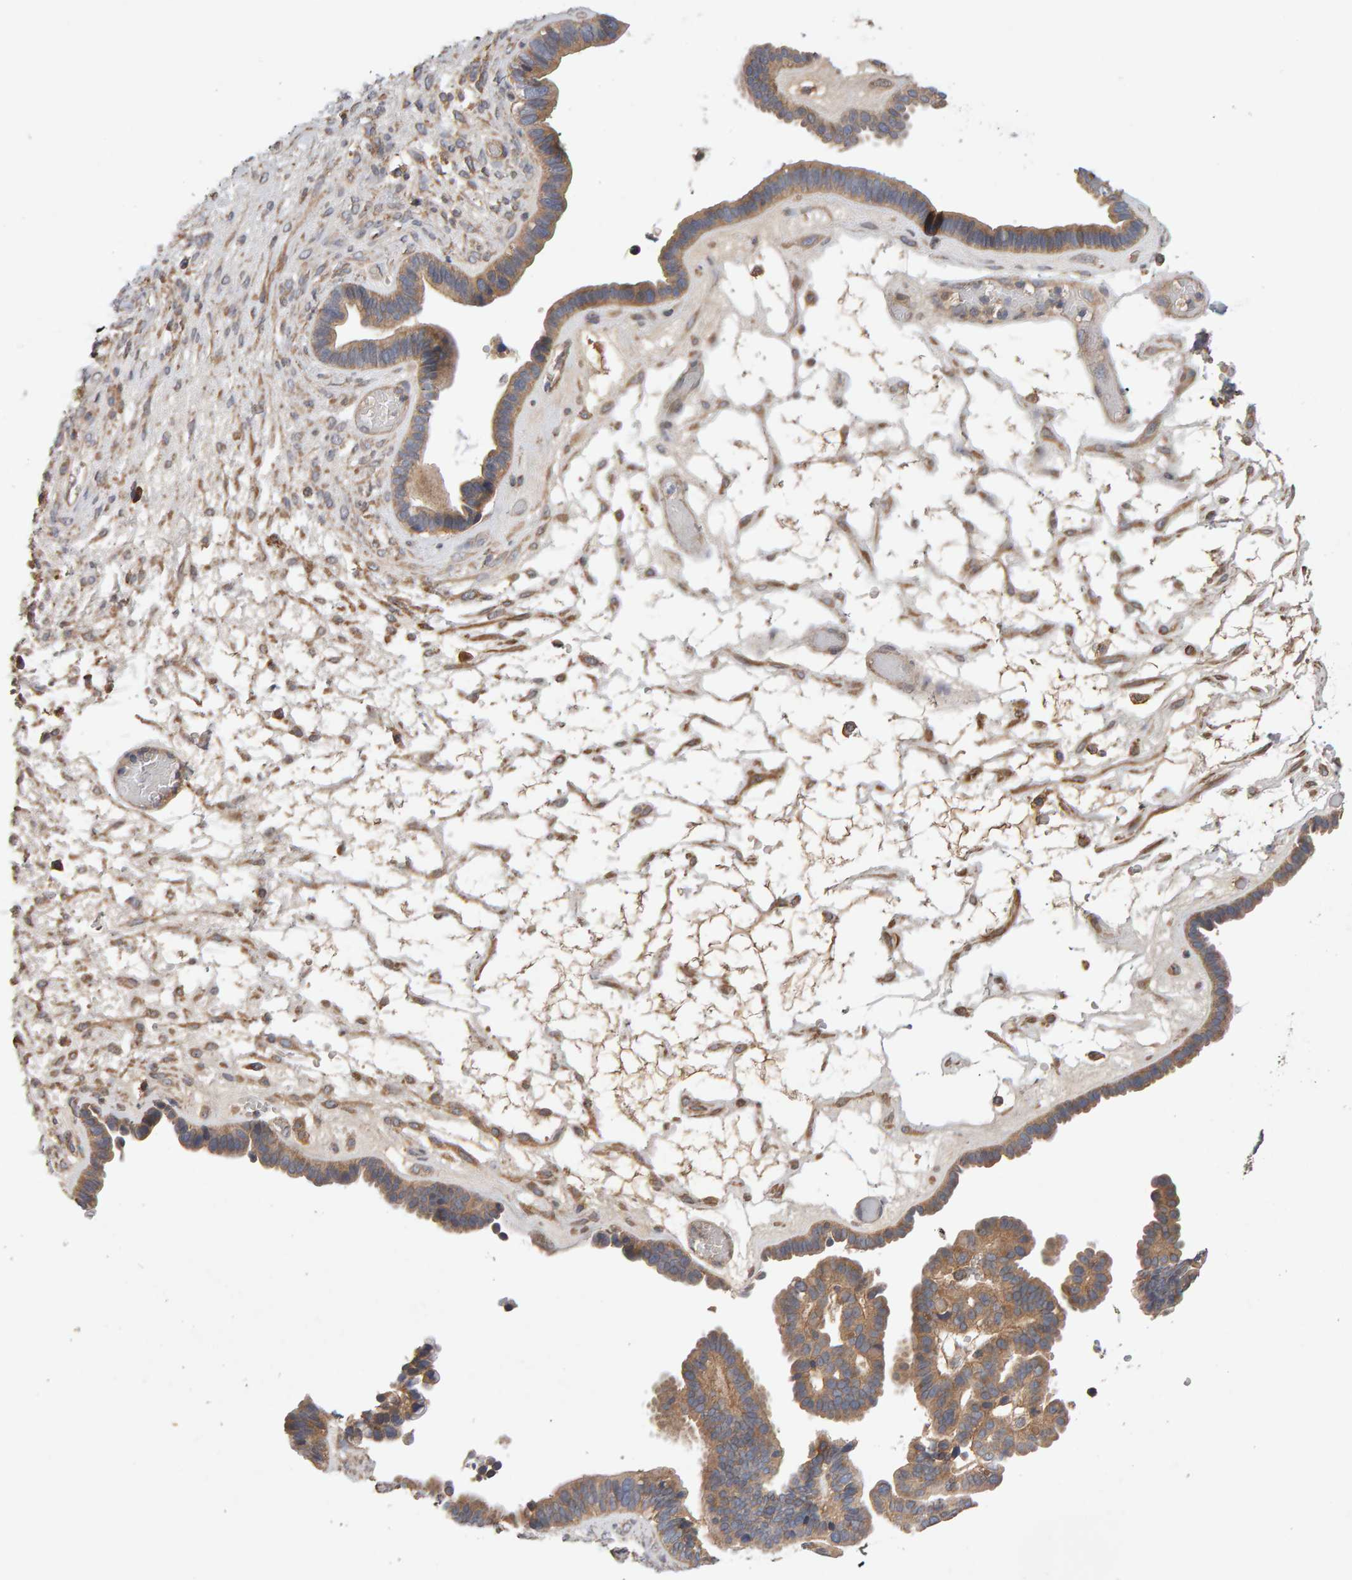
{"staining": {"intensity": "moderate", "quantity": ">75%", "location": "cytoplasmic/membranous"}, "tissue": "ovarian cancer", "cell_type": "Tumor cells", "image_type": "cancer", "snomed": [{"axis": "morphology", "description": "Cystadenocarcinoma, serous, NOS"}, {"axis": "topography", "description": "Ovary"}], "caption": "Immunohistochemical staining of human ovarian cancer (serous cystadenocarcinoma) reveals medium levels of moderate cytoplasmic/membranous protein staining in about >75% of tumor cells. (DAB (3,3'-diaminobenzidine) IHC with brightfield microscopy, high magnification).", "gene": "RNF19A", "patient": {"sex": "female", "age": 56}}